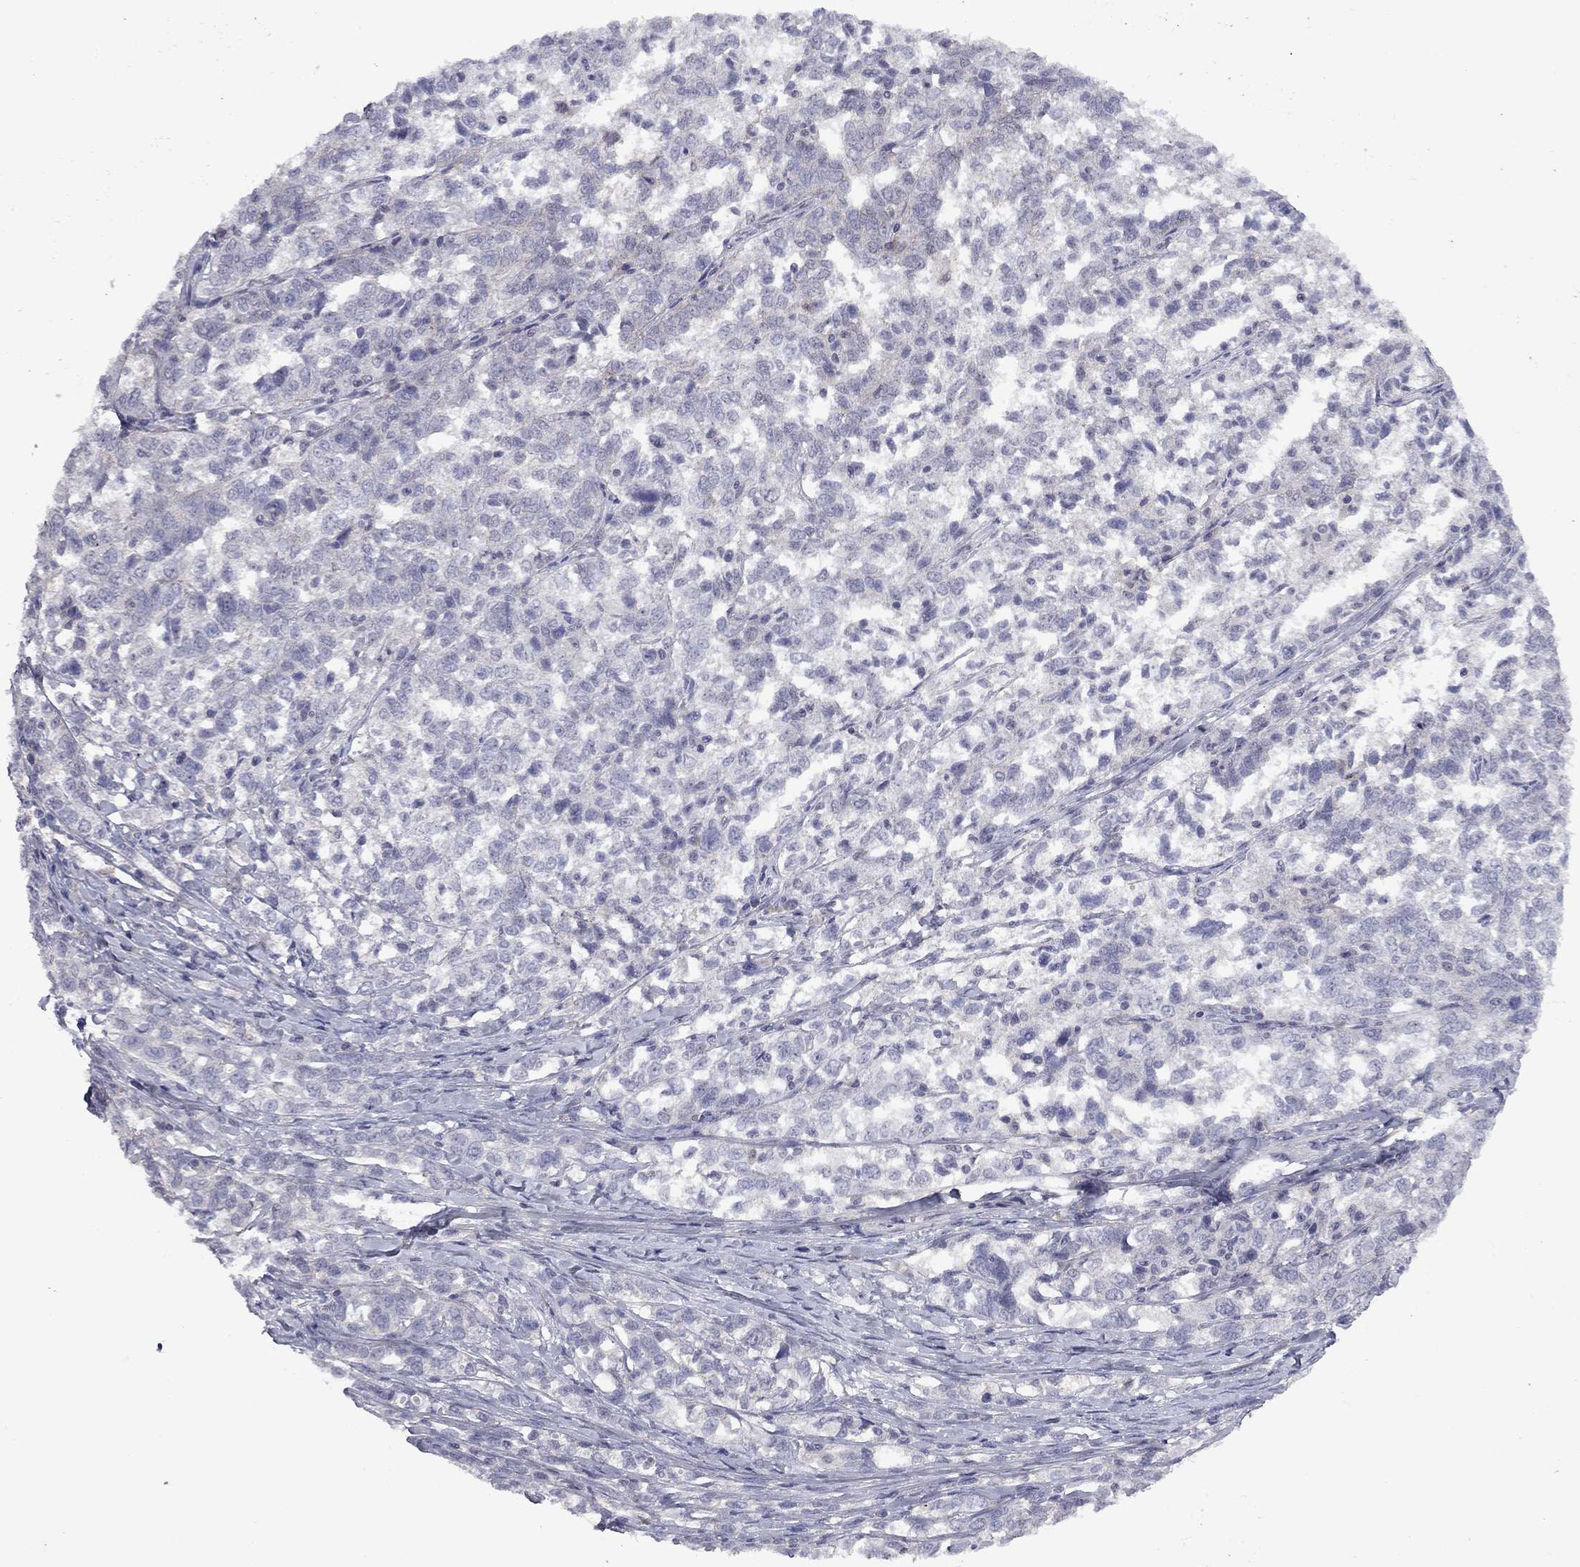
{"staining": {"intensity": "negative", "quantity": "none", "location": "none"}, "tissue": "ovarian cancer", "cell_type": "Tumor cells", "image_type": "cancer", "snomed": [{"axis": "morphology", "description": "Cystadenocarcinoma, serous, NOS"}, {"axis": "topography", "description": "Ovary"}], "caption": "The histopathology image shows no staining of tumor cells in serous cystadenocarcinoma (ovarian).", "gene": "SPOUT1", "patient": {"sex": "female", "age": 71}}